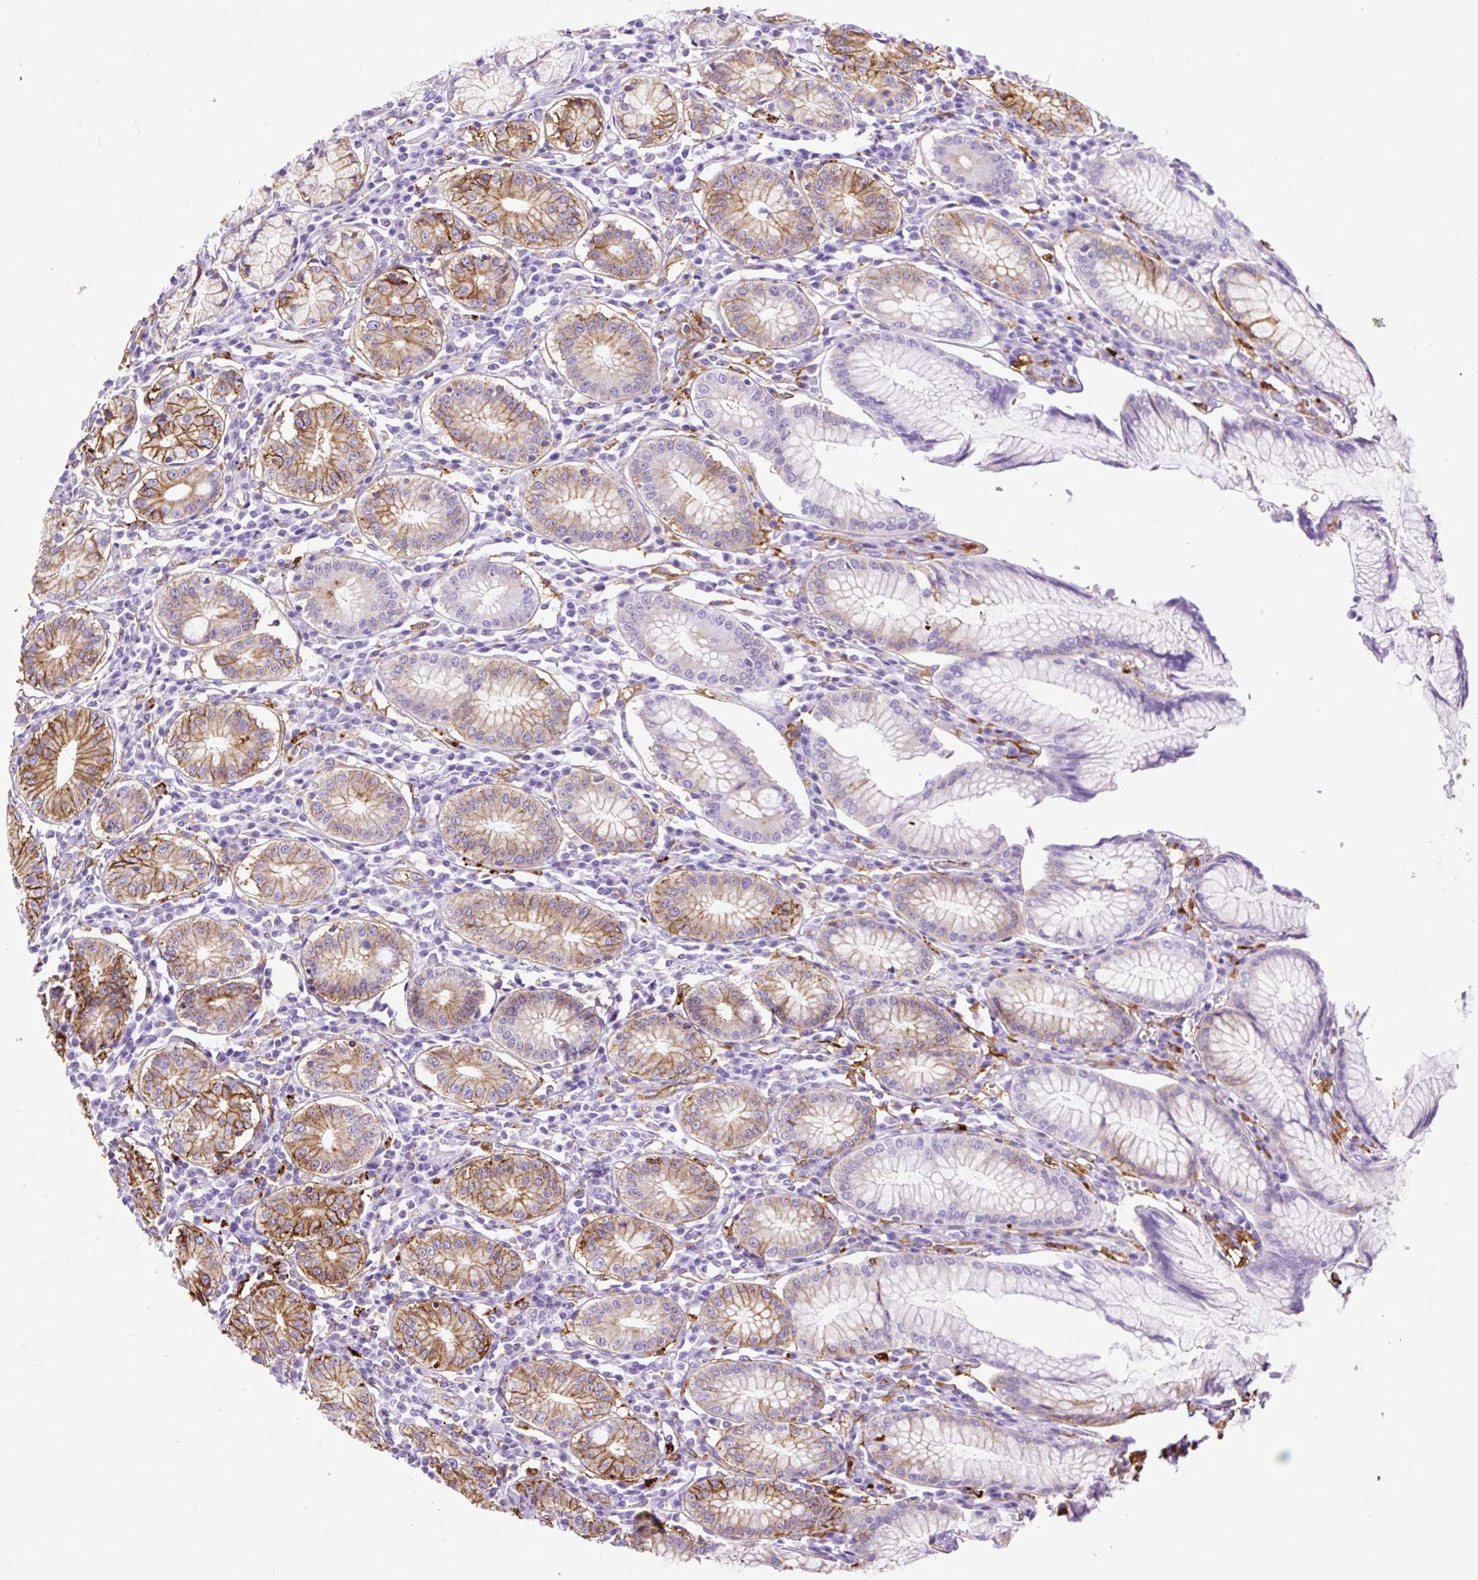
{"staining": {"intensity": "moderate", "quantity": "<25%", "location": "cytoplasmic/membranous"}, "tissue": "stomach", "cell_type": "Glandular cells", "image_type": "normal", "snomed": [{"axis": "morphology", "description": "Normal tissue, NOS"}, {"axis": "topography", "description": "Stomach"}], "caption": "An image of human stomach stained for a protein exhibits moderate cytoplasmic/membranous brown staining in glandular cells. (DAB (3,3'-diaminobenzidine) IHC with brightfield microscopy, high magnification).", "gene": "HLA", "patient": {"sex": "male", "age": 55}}